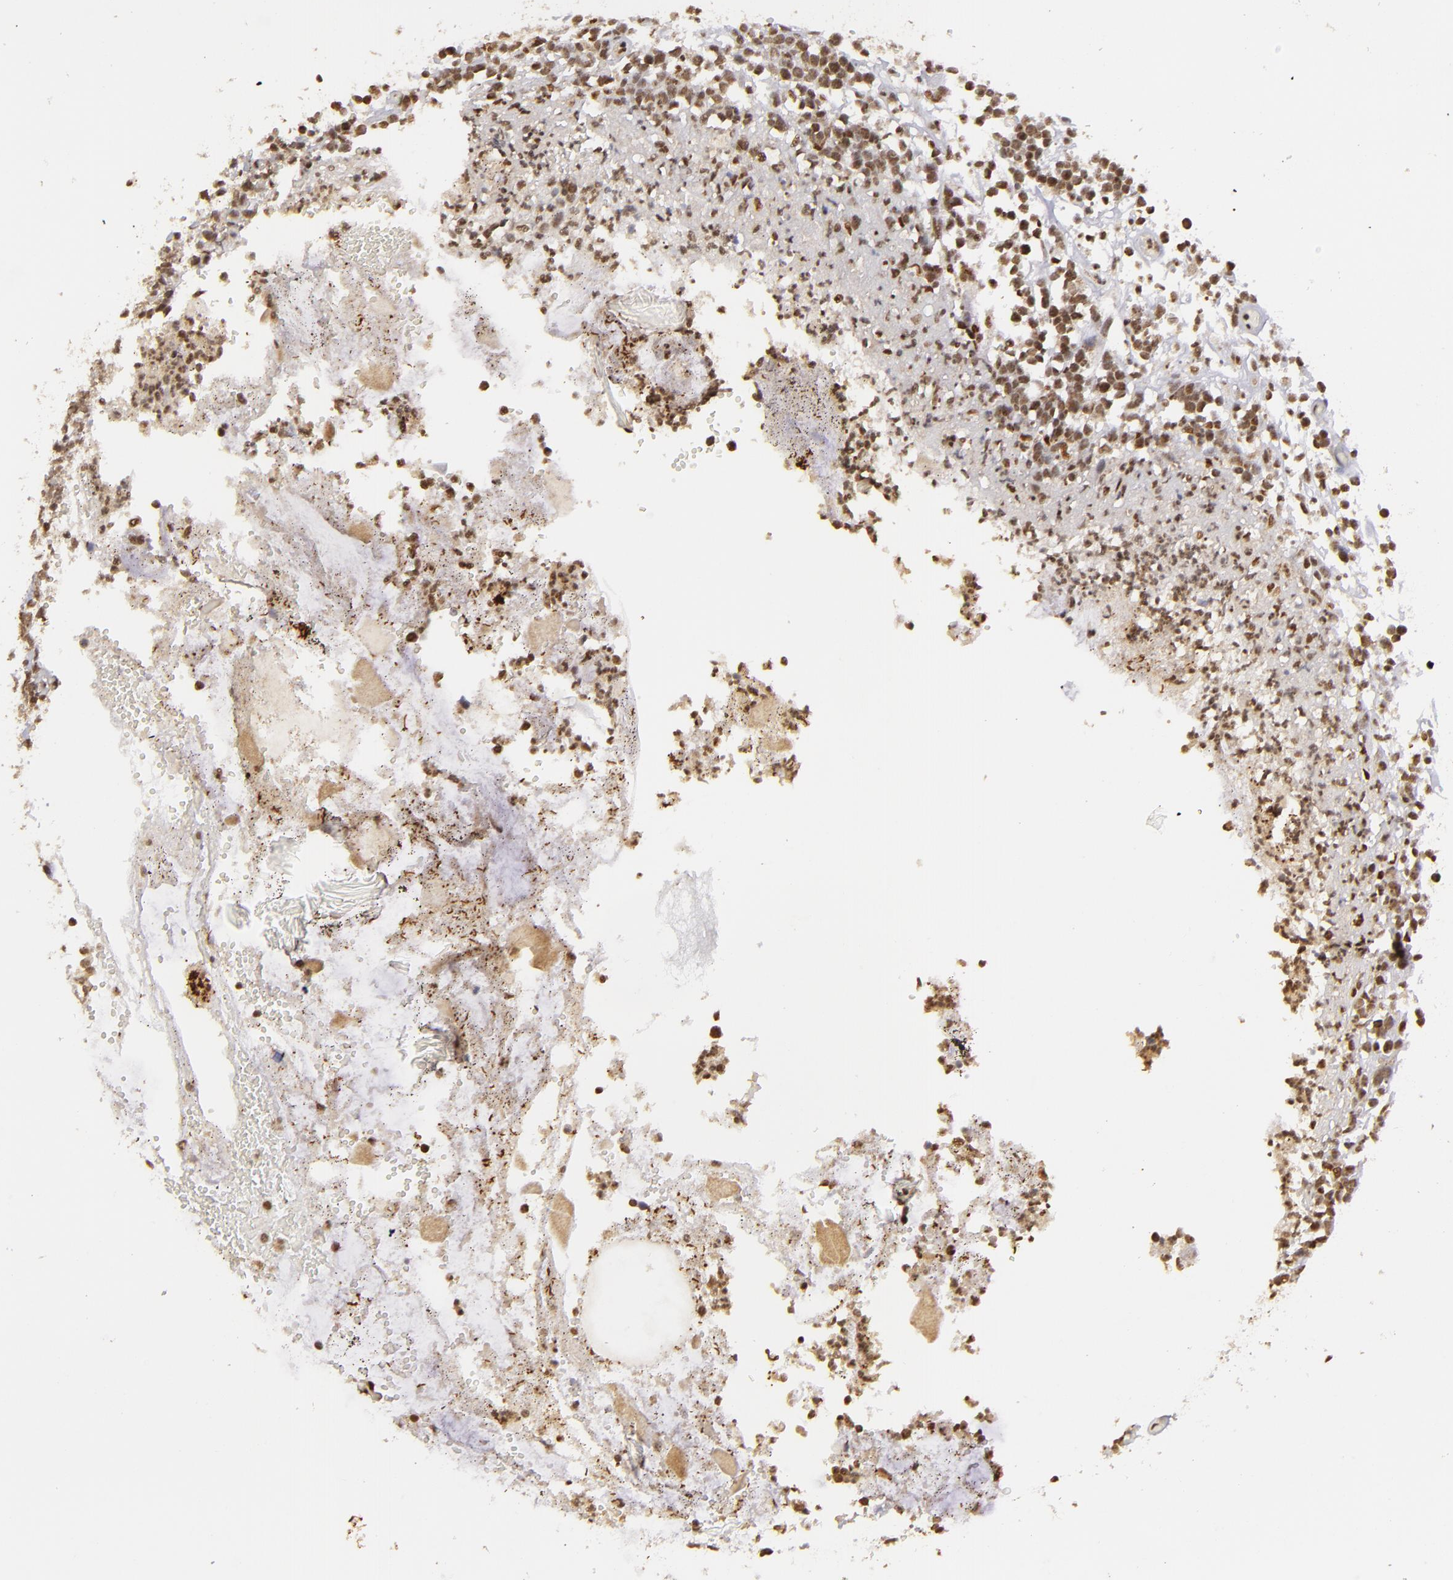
{"staining": {"intensity": "moderate", "quantity": ">75%", "location": "cytoplasmic/membranous"}, "tissue": "lymphoma", "cell_type": "Tumor cells", "image_type": "cancer", "snomed": [{"axis": "morphology", "description": "Malignant lymphoma, non-Hodgkin's type, High grade"}, {"axis": "topography", "description": "Colon"}], "caption": "This micrograph shows immunohistochemistry staining of human lymphoma, with medium moderate cytoplasmic/membranous staining in about >75% of tumor cells.", "gene": "MXD1", "patient": {"sex": "male", "age": 82}}